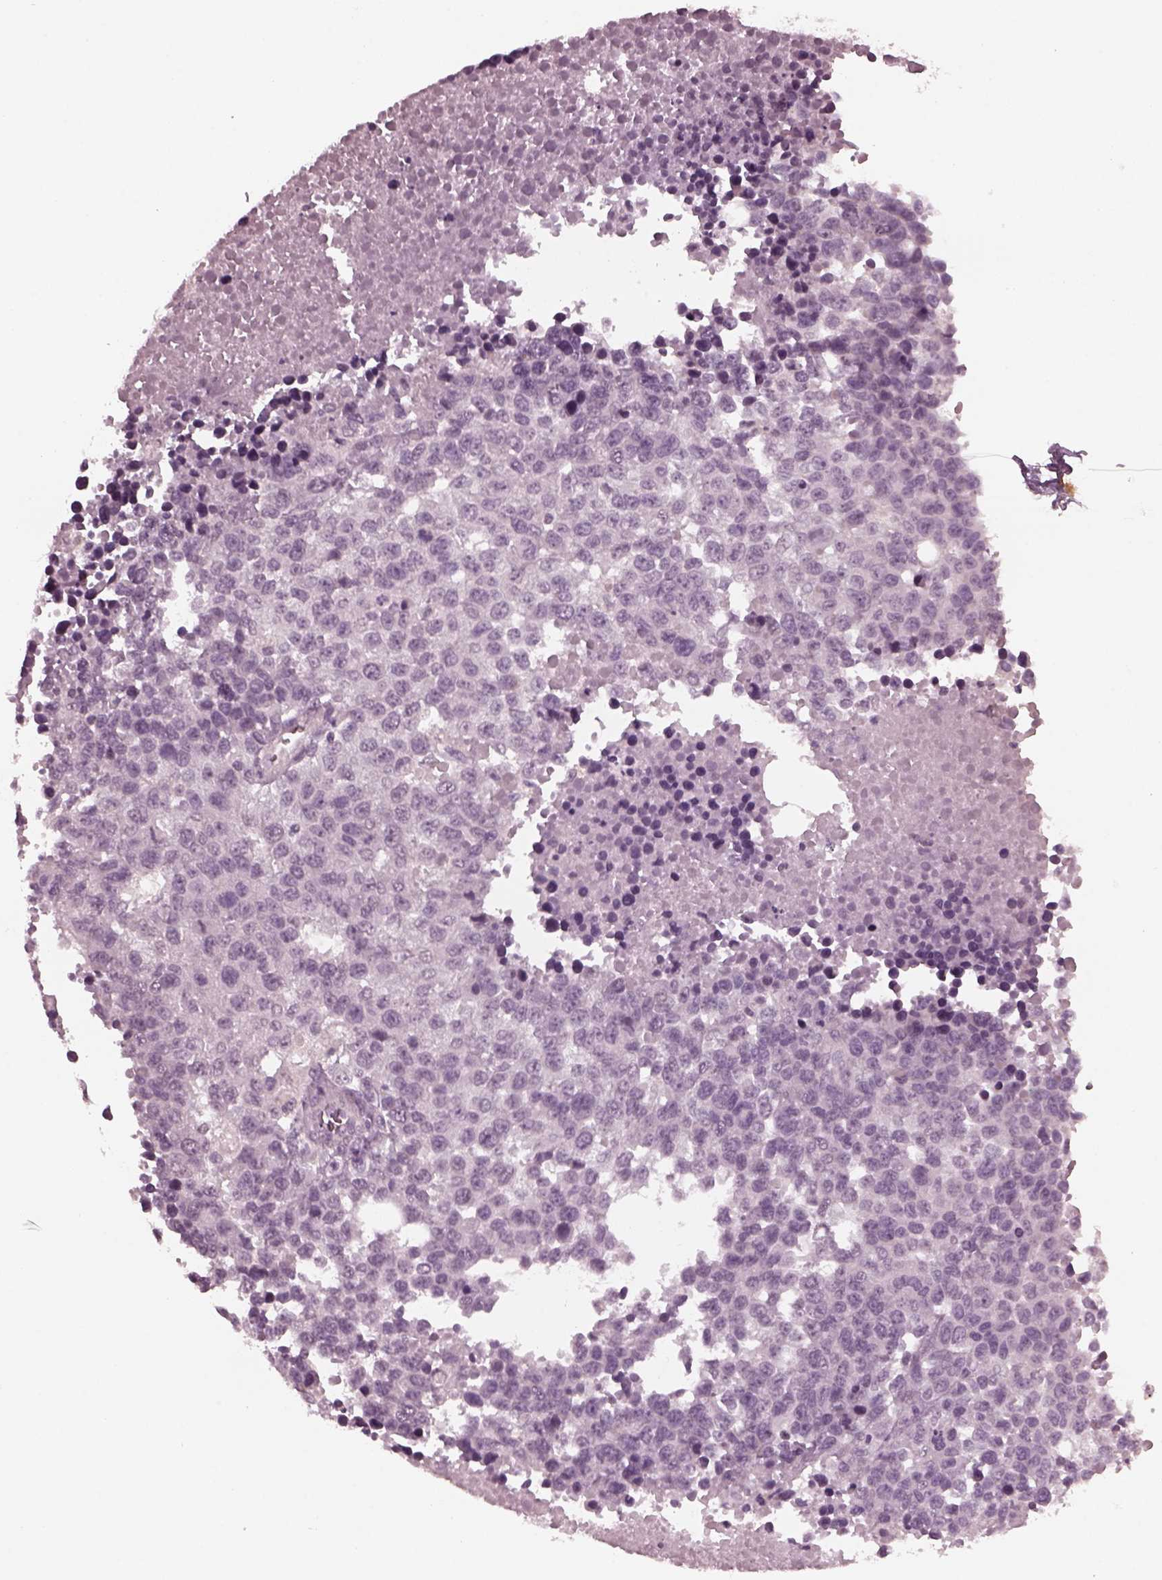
{"staining": {"intensity": "negative", "quantity": "none", "location": "none"}, "tissue": "melanoma", "cell_type": "Tumor cells", "image_type": "cancer", "snomed": [{"axis": "morphology", "description": "Malignant melanoma, Metastatic site"}, {"axis": "topography", "description": "Skin"}], "caption": "DAB (3,3'-diaminobenzidine) immunohistochemical staining of human malignant melanoma (metastatic site) exhibits no significant positivity in tumor cells.", "gene": "YY2", "patient": {"sex": "male", "age": 84}}